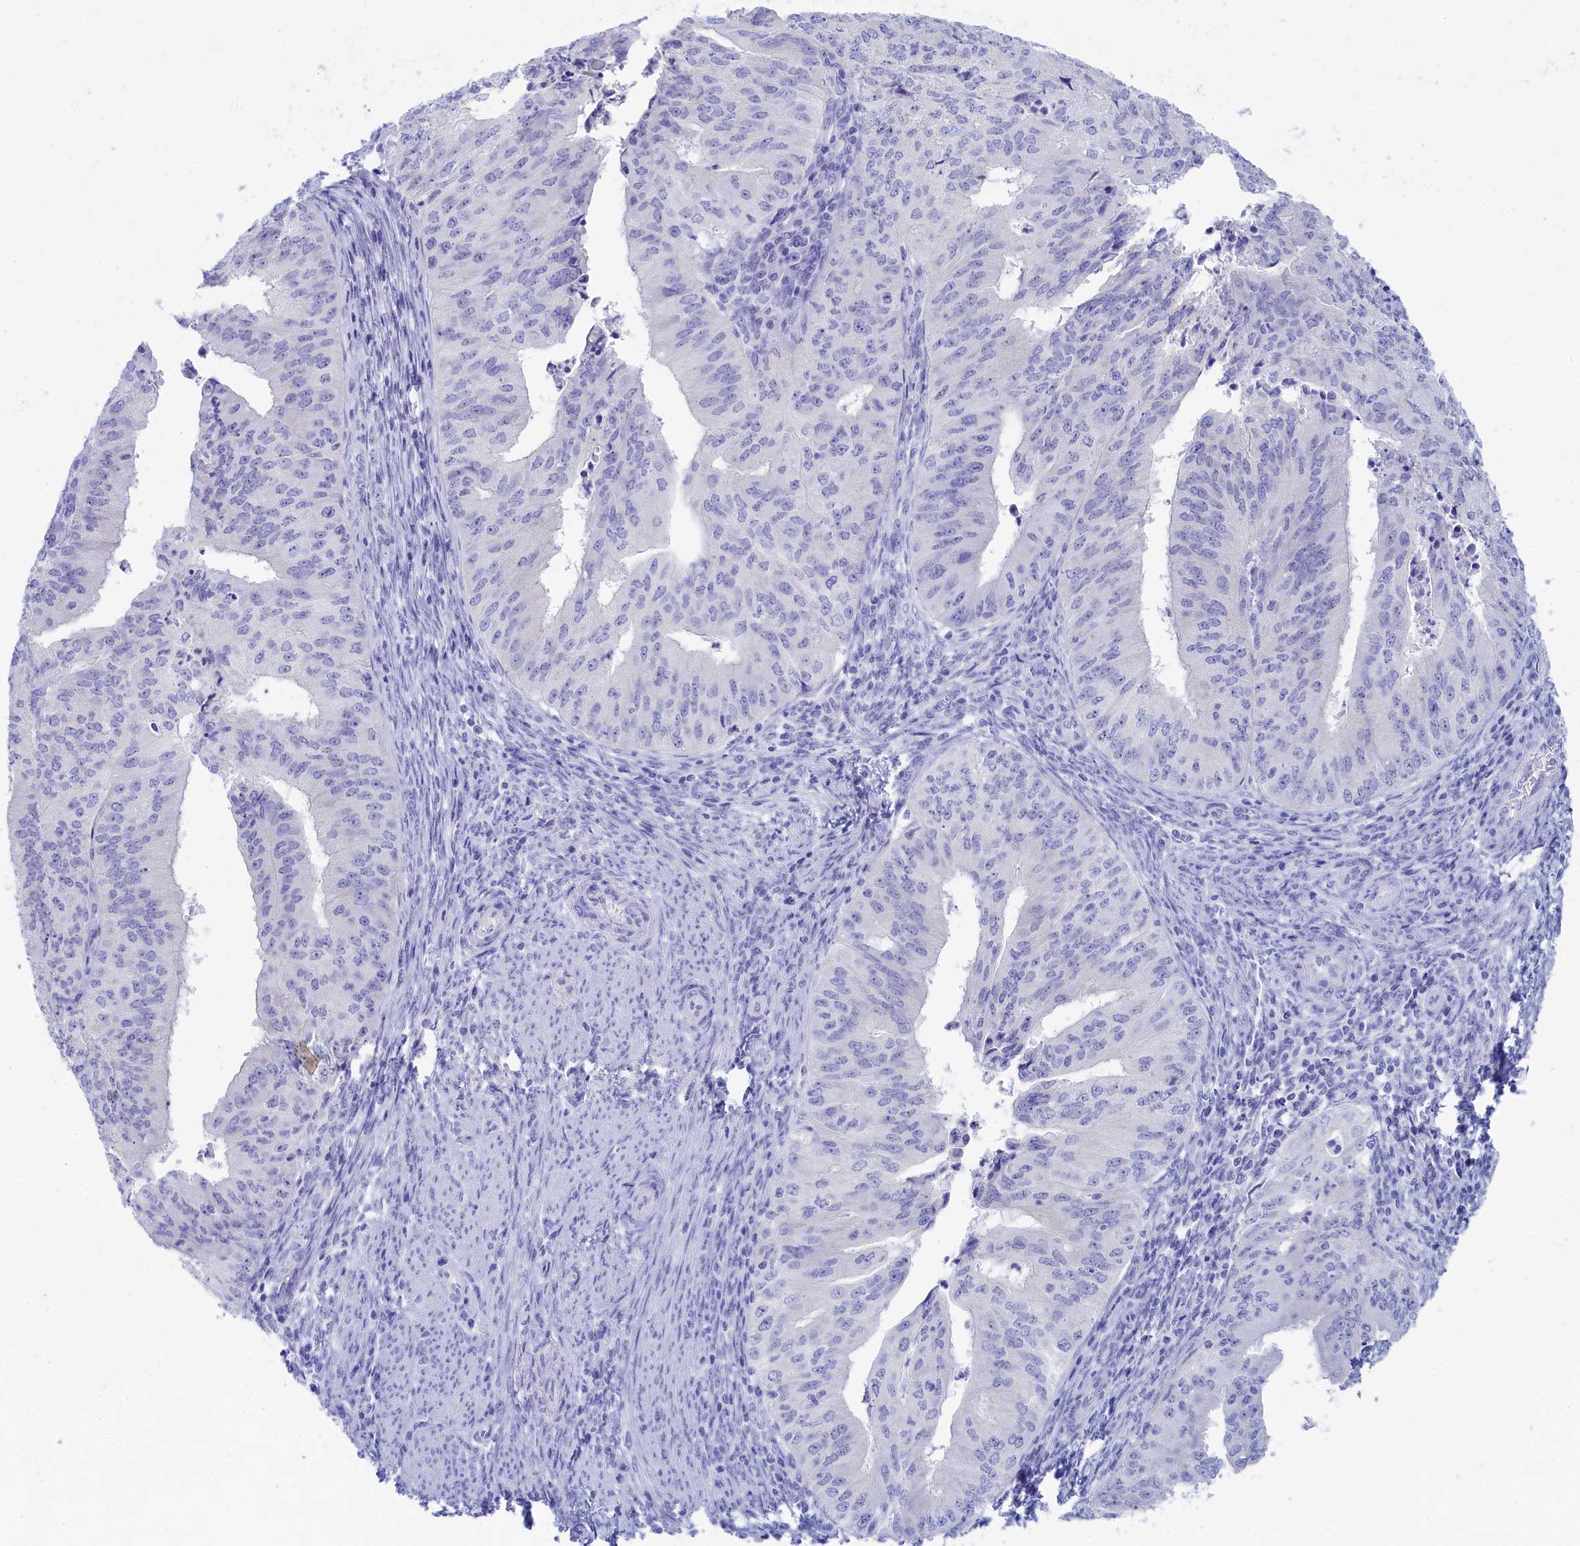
{"staining": {"intensity": "negative", "quantity": "none", "location": "none"}, "tissue": "endometrial cancer", "cell_type": "Tumor cells", "image_type": "cancer", "snomed": [{"axis": "morphology", "description": "Adenocarcinoma, NOS"}, {"axis": "topography", "description": "Endometrium"}], "caption": "This image is of adenocarcinoma (endometrial) stained with IHC to label a protein in brown with the nuclei are counter-stained blue. There is no positivity in tumor cells. Nuclei are stained in blue.", "gene": "TRIM10", "patient": {"sex": "female", "age": 50}}